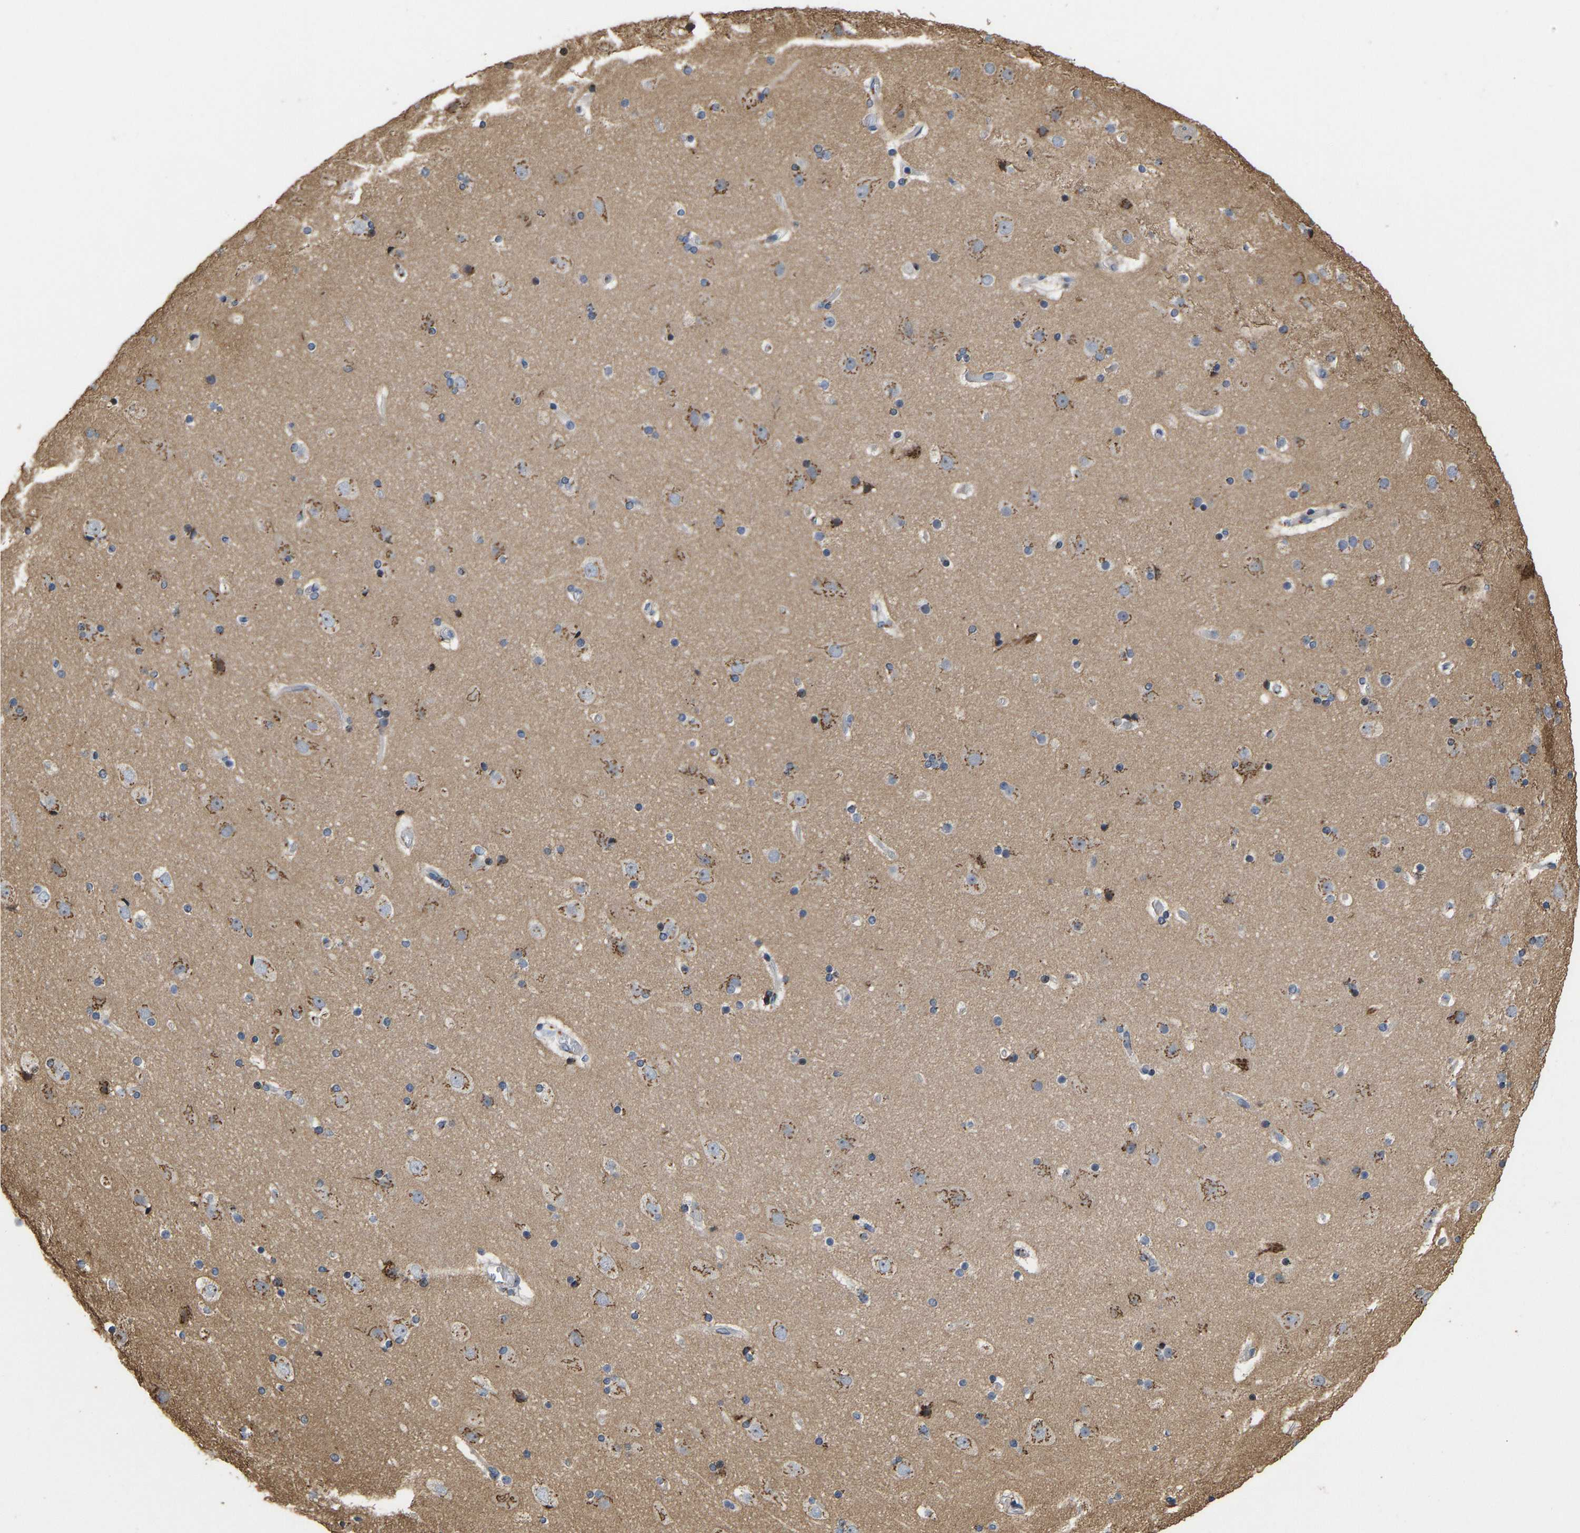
{"staining": {"intensity": "negative", "quantity": "none", "location": "none"}, "tissue": "cerebral cortex", "cell_type": "Endothelial cells", "image_type": "normal", "snomed": [{"axis": "morphology", "description": "Normal tissue, NOS"}, {"axis": "topography", "description": "Cerebral cortex"}], "caption": "This is a micrograph of immunohistochemistry staining of normal cerebral cortex, which shows no expression in endothelial cells.", "gene": "YIPF4", "patient": {"sex": "male", "age": 57}}